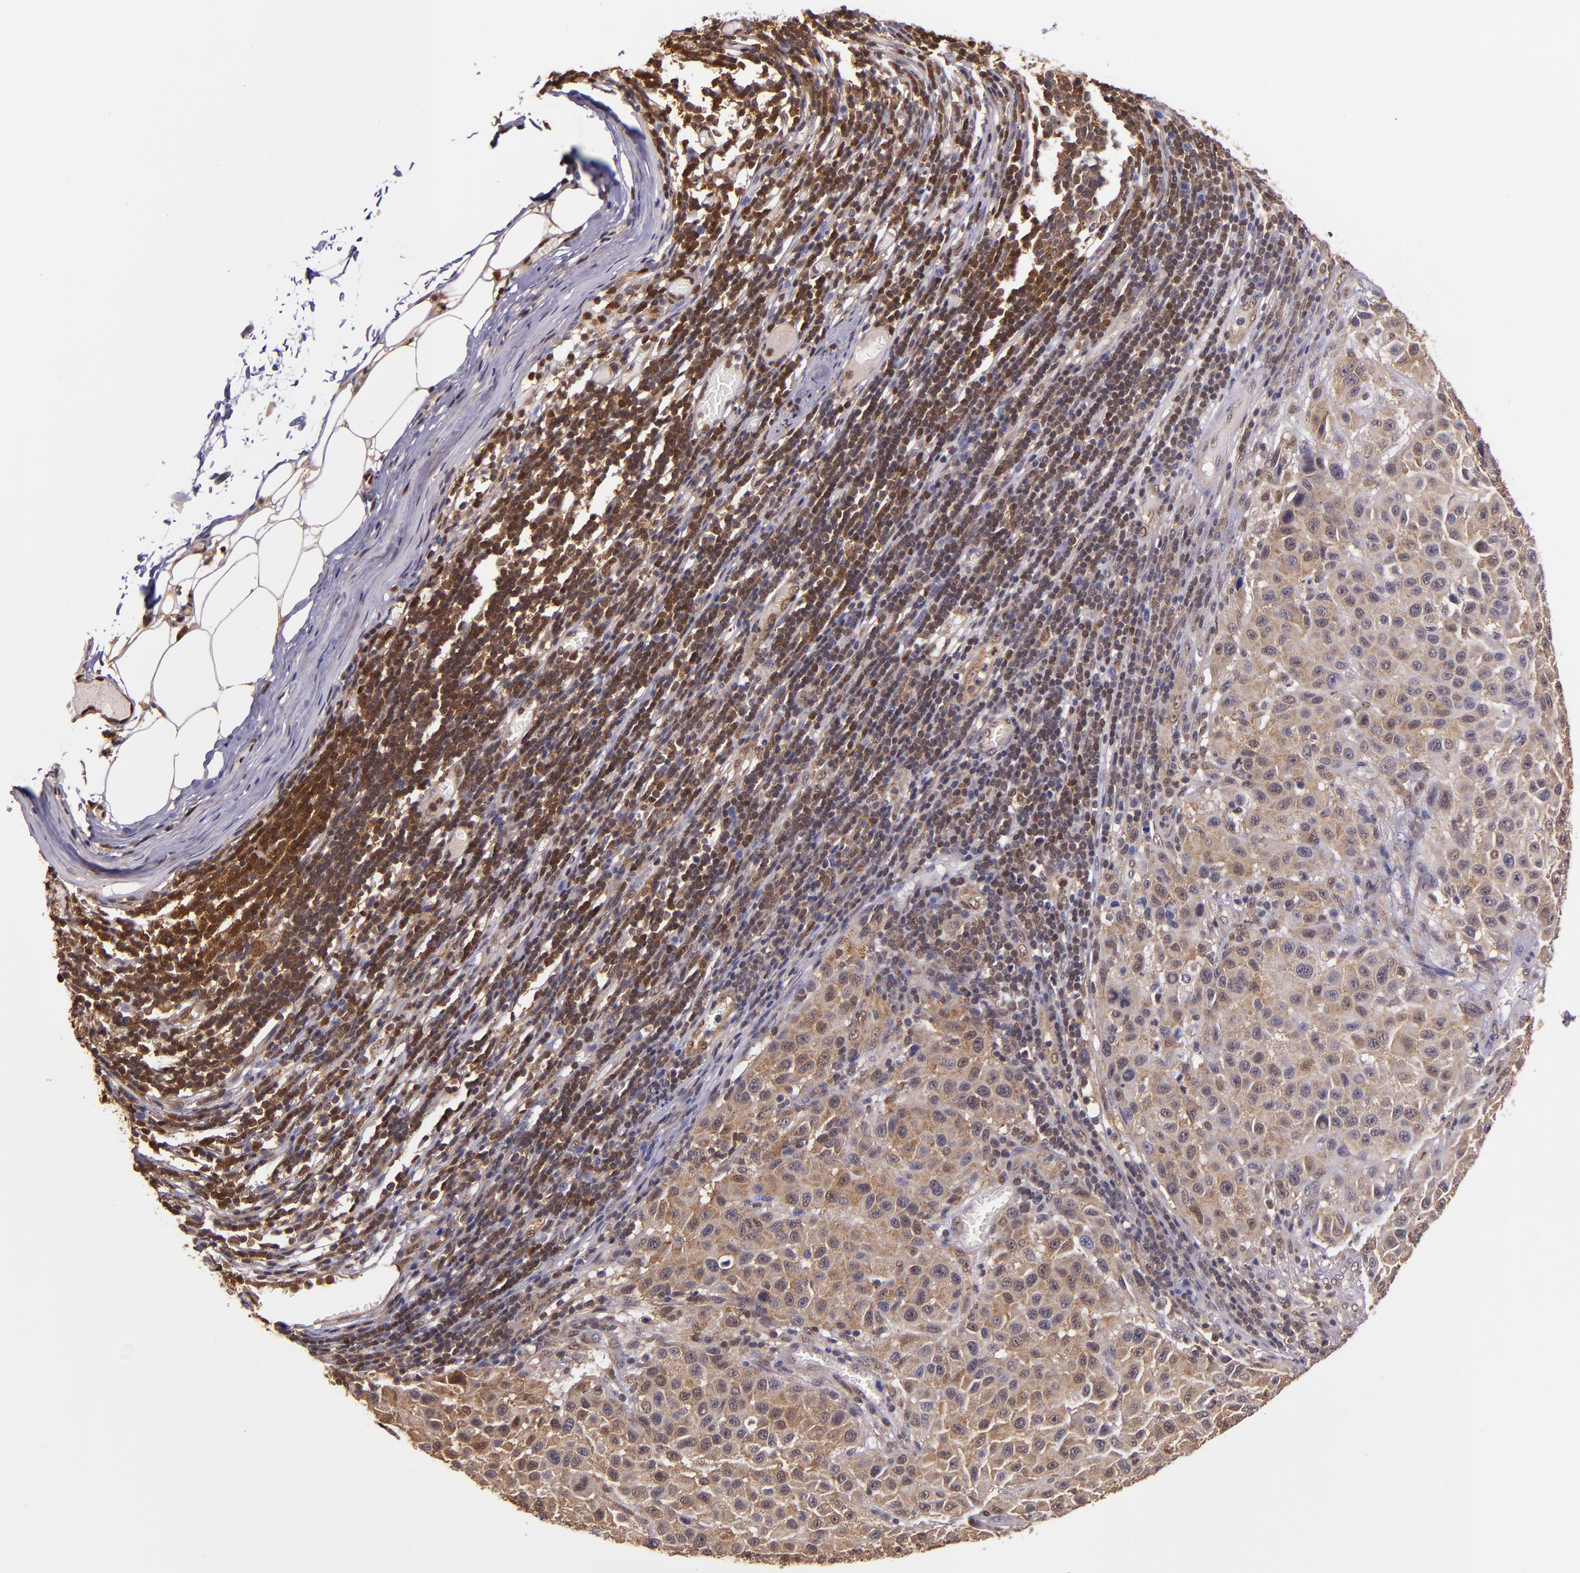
{"staining": {"intensity": "moderate", "quantity": "25%-75%", "location": "cytoplasmic/membranous,nuclear"}, "tissue": "melanoma", "cell_type": "Tumor cells", "image_type": "cancer", "snomed": [{"axis": "morphology", "description": "Malignant melanoma, Metastatic site"}, {"axis": "topography", "description": "Lymph node"}], "caption": "Tumor cells display moderate cytoplasmic/membranous and nuclear positivity in about 25%-75% of cells in melanoma.", "gene": "STAT6", "patient": {"sex": "male", "age": 61}}